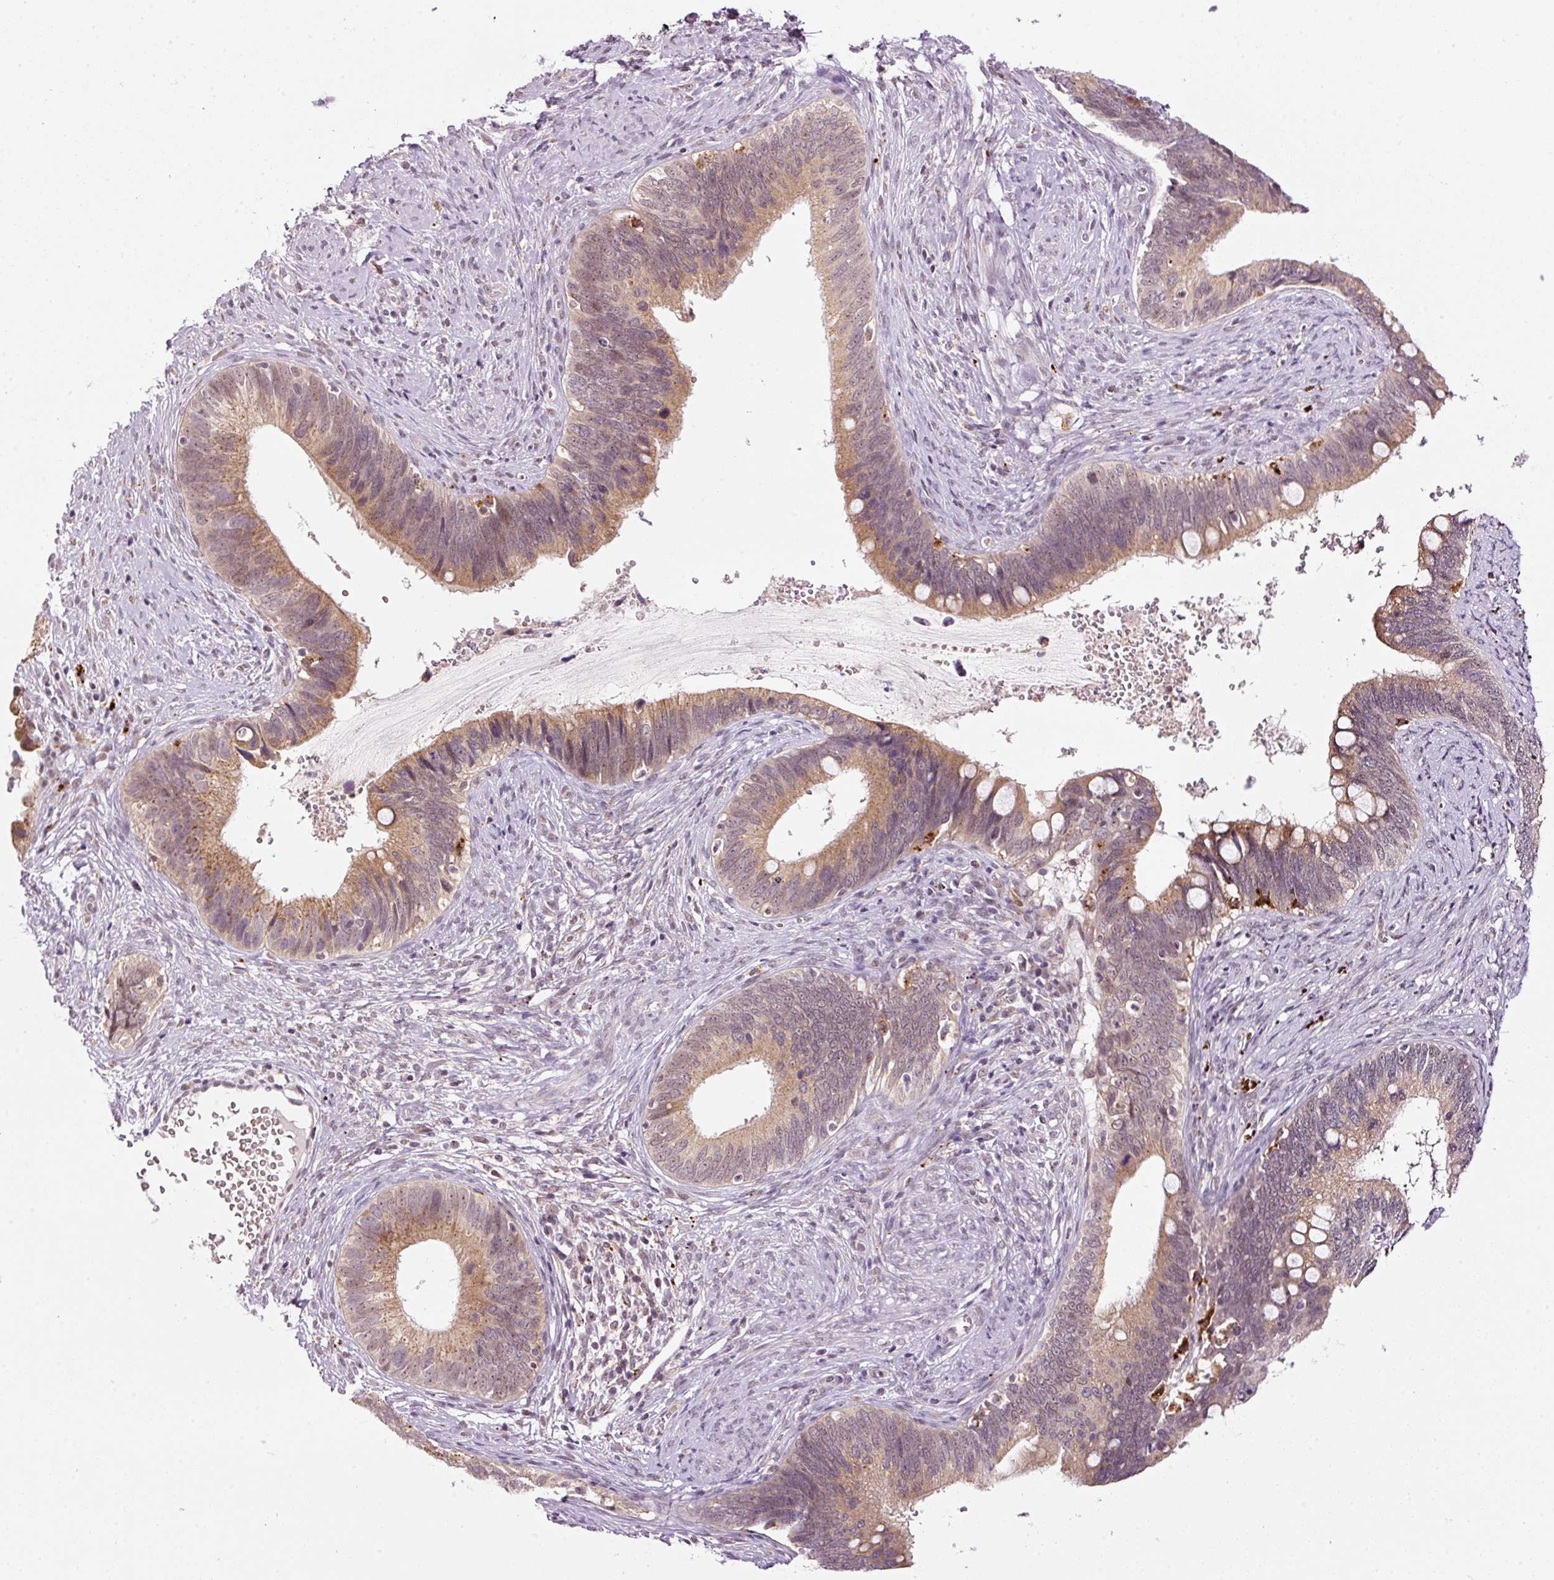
{"staining": {"intensity": "weak", "quantity": ">75%", "location": "cytoplasmic/membranous"}, "tissue": "cervical cancer", "cell_type": "Tumor cells", "image_type": "cancer", "snomed": [{"axis": "morphology", "description": "Adenocarcinoma, NOS"}, {"axis": "topography", "description": "Cervix"}], "caption": "The photomicrograph demonstrates a brown stain indicating the presence of a protein in the cytoplasmic/membranous of tumor cells in cervical cancer (adenocarcinoma).", "gene": "ZNF639", "patient": {"sex": "female", "age": 42}}